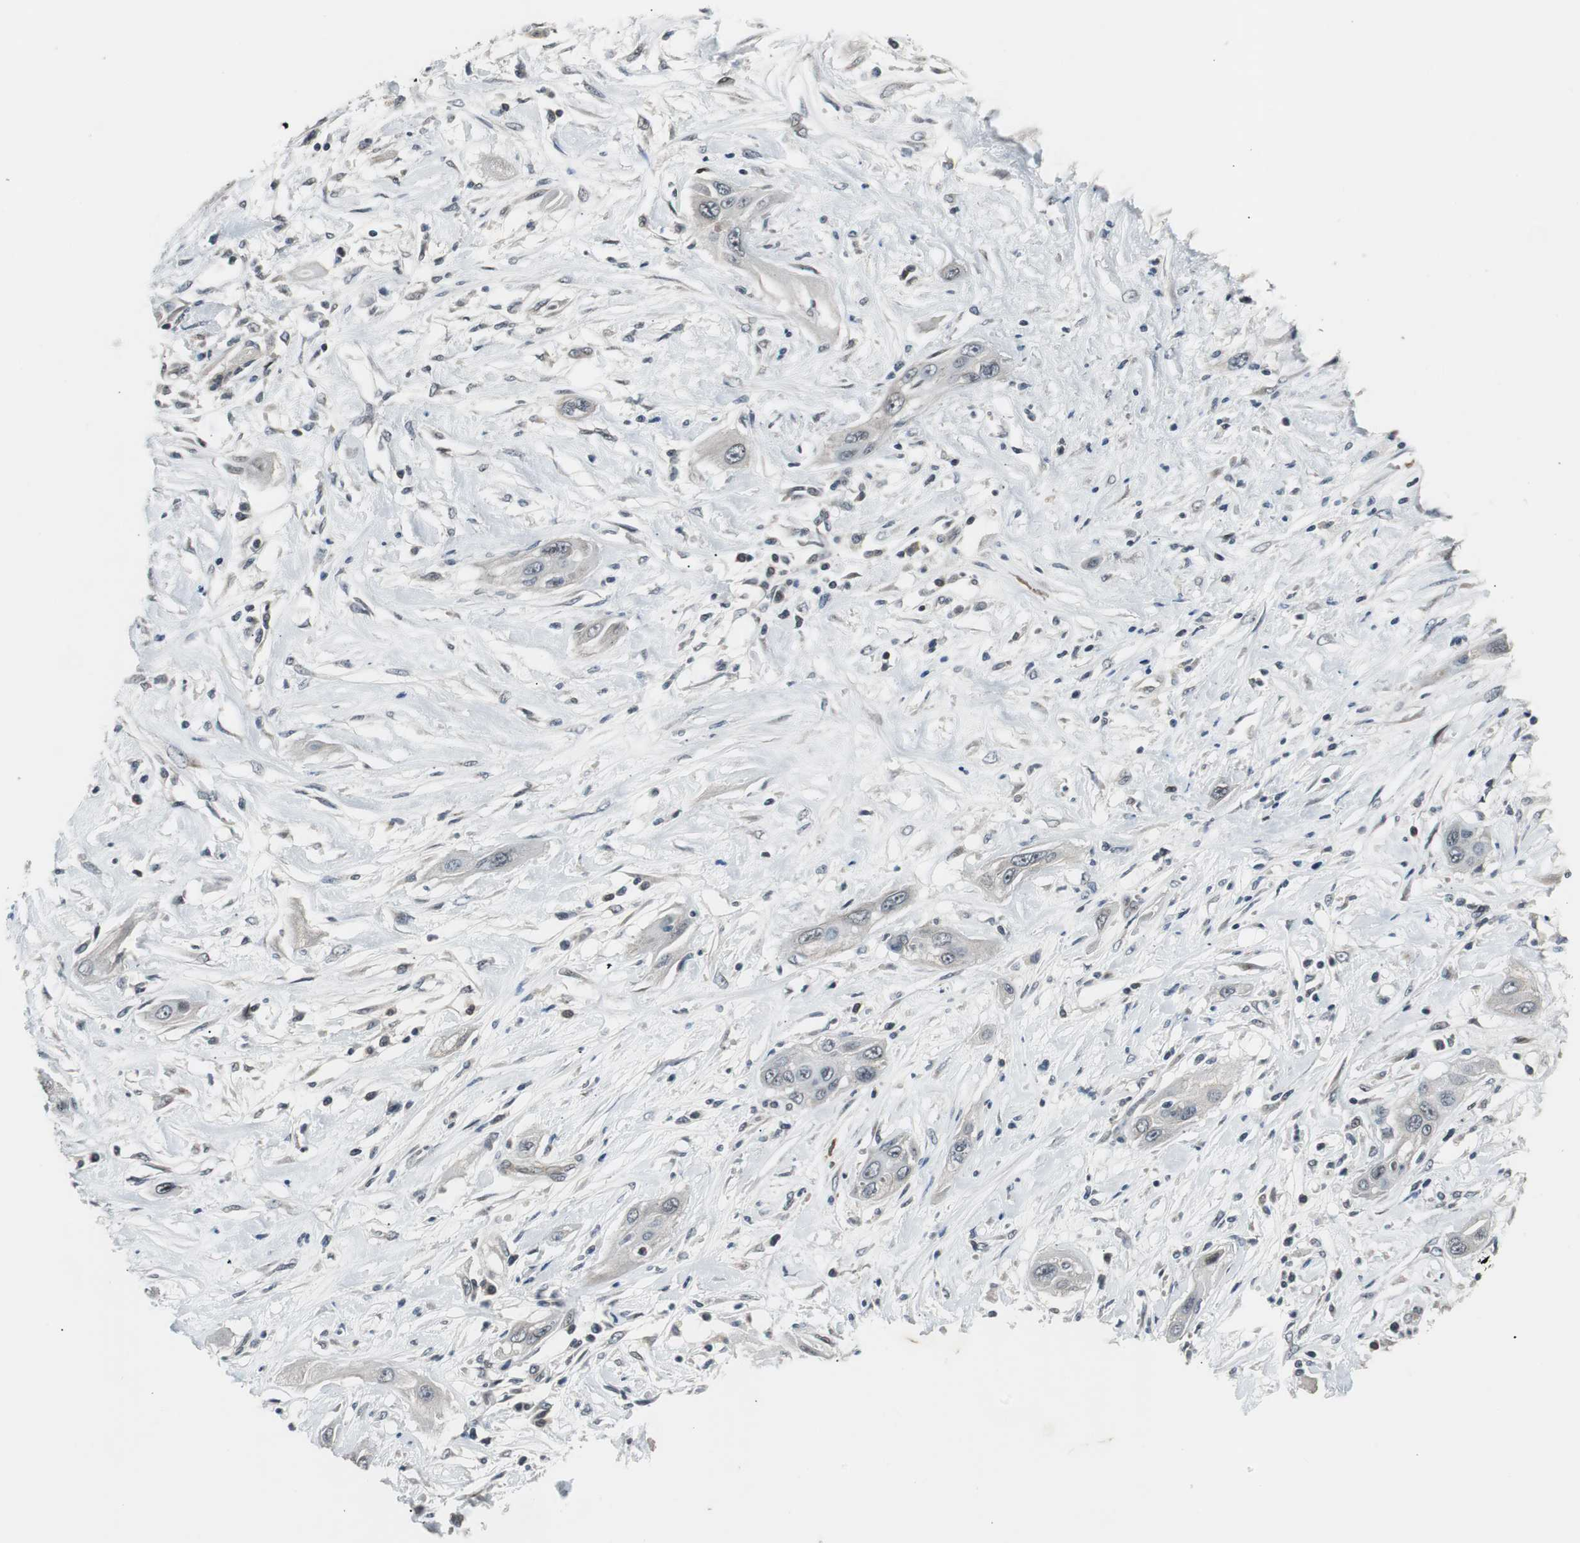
{"staining": {"intensity": "weak", "quantity": ">75%", "location": "cytoplasmic/membranous"}, "tissue": "lung cancer", "cell_type": "Tumor cells", "image_type": "cancer", "snomed": [{"axis": "morphology", "description": "Squamous cell carcinoma, NOS"}, {"axis": "topography", "description": "Lung"}], "caption": "Tumor cells demonstrate weak cytoplasmic/membranous expression in about >75% of cells in lung cancer.", "gene": "ZMPSTE24", "patient": {"sex": "female", "age": 47}}